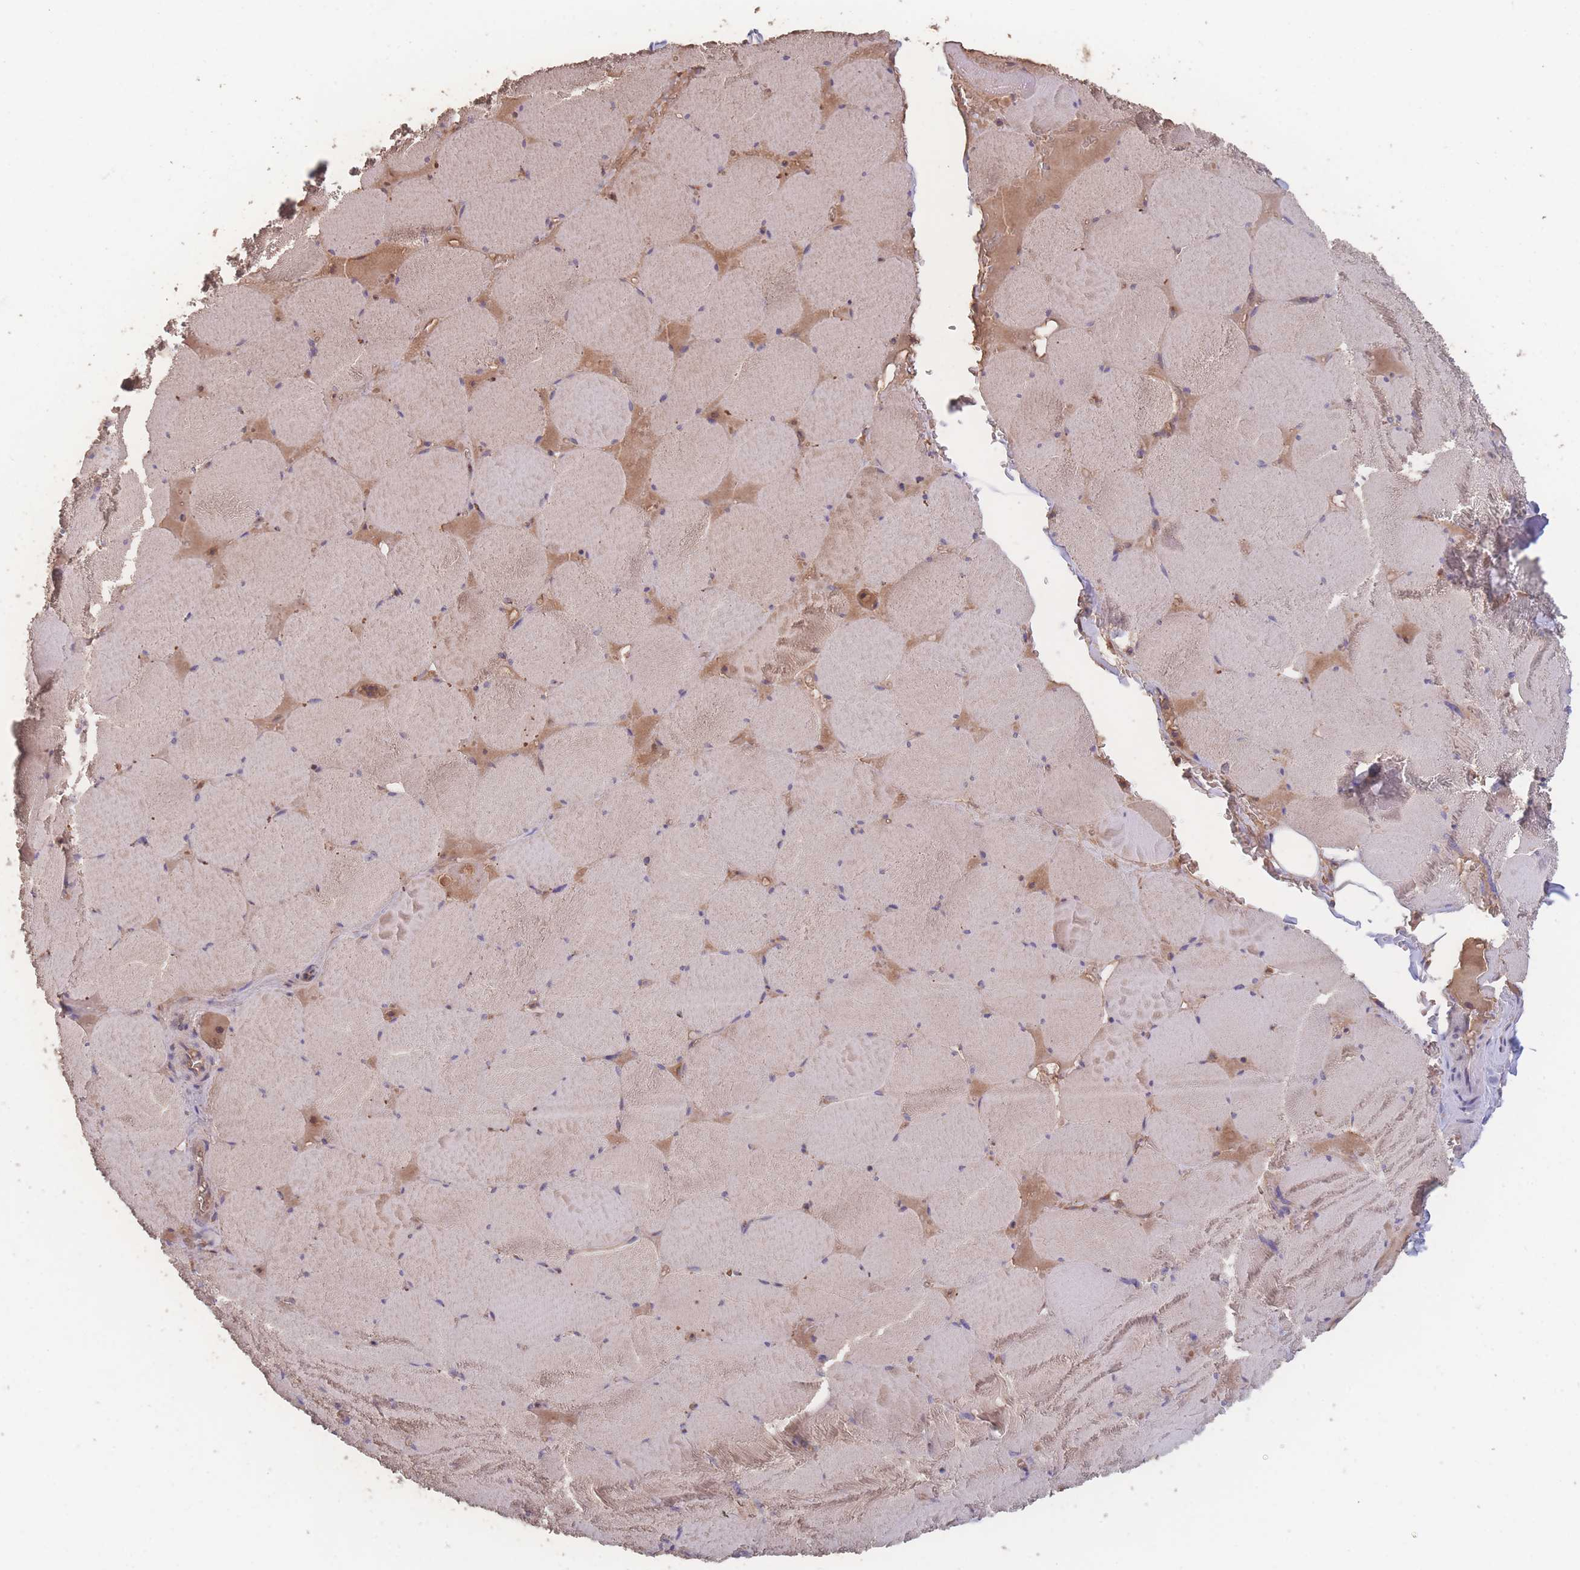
{"staining": {"intensity": "weak", "quantity": "<25%", "location": "cytoplasmic/membranous"}, "tissue": "skeletal muscle", "cell_type": "Myocytes", "image_type": "normal", "snomed": [{"axis": "morphology", "description": "Normal tissue, NOS"}, {"axis": "topography", "description": "Skeletal muscle"}, {"axis": "topography", "description": "Head-Neck"}], "caption": "Immunohistochemistry of benign human skeletal muscle demonstrates no staining in myocytes.", "gene": "ATXN10", "patient": {"sex": "male", "age": 66}}